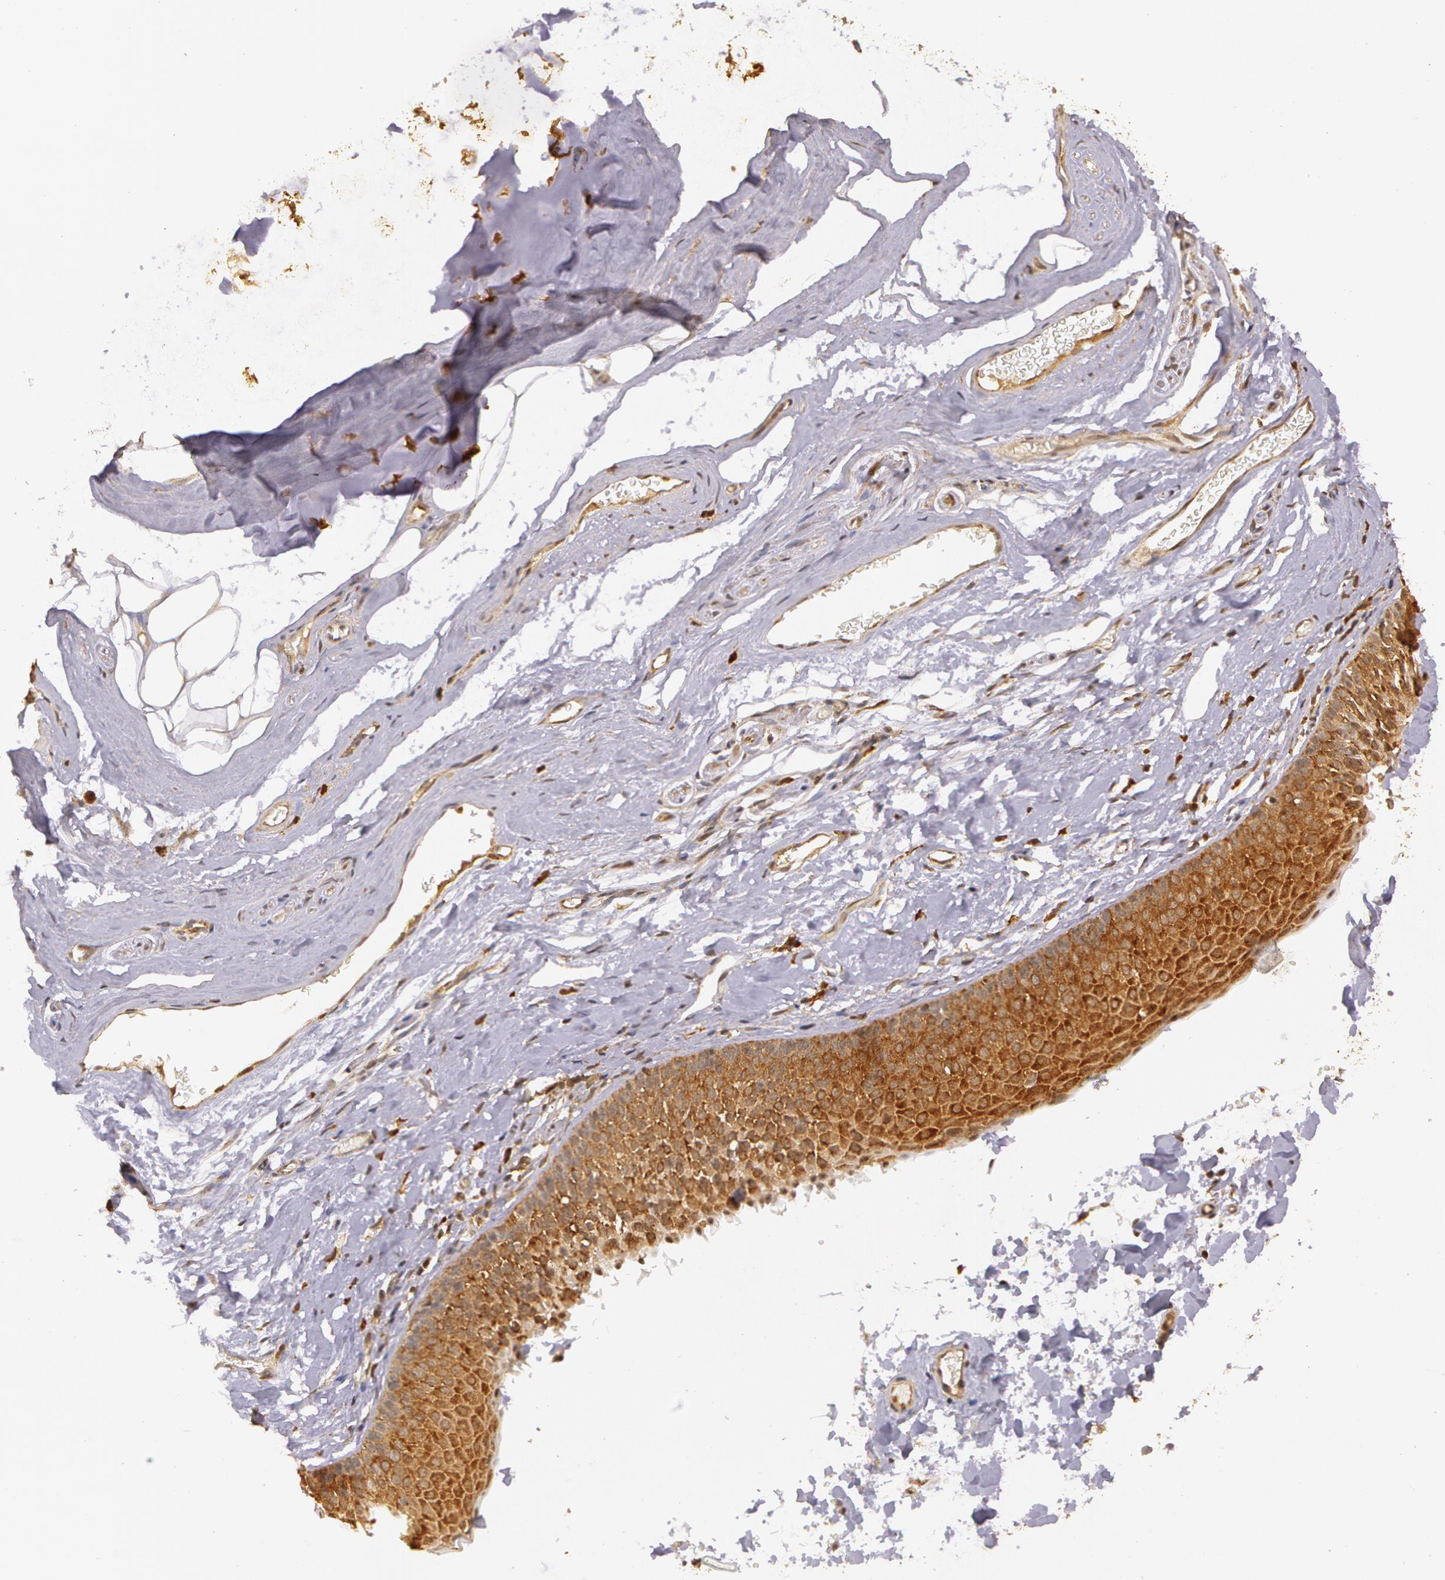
{"staining": {"intensity": "strong", "quantity": ">75%", "location": "cytoplasmic/membranous"}, "tissue": "nasopharynx", "cell_type": "Respiratory epithelial cells", "image_type": "normal", "snomed": [{"axis": "morphology", "description": "Normal tissue, NOS"}, {"axis": "morphology", "description": "Inflammation, NOS"}, {"axis": "morphology", "description": "Malignant melanoma, Metastatic site"}, {"axis": "topography", "description": "Nasopharynx"}], "caption": "Protein expression analysis of benign human nasopharynx reveals strong cytoplasmic/membranous staining in approximately >75% of respiratory epithelial cells. The staining is performed using DAB (3,3'-diaminobenzidine) brown chromogen to label protein expression. The nuclei are counter-stained blue using hematoxylin.", "gene": "ASCC2", "patient": {"sex": "female", "age": 55}}